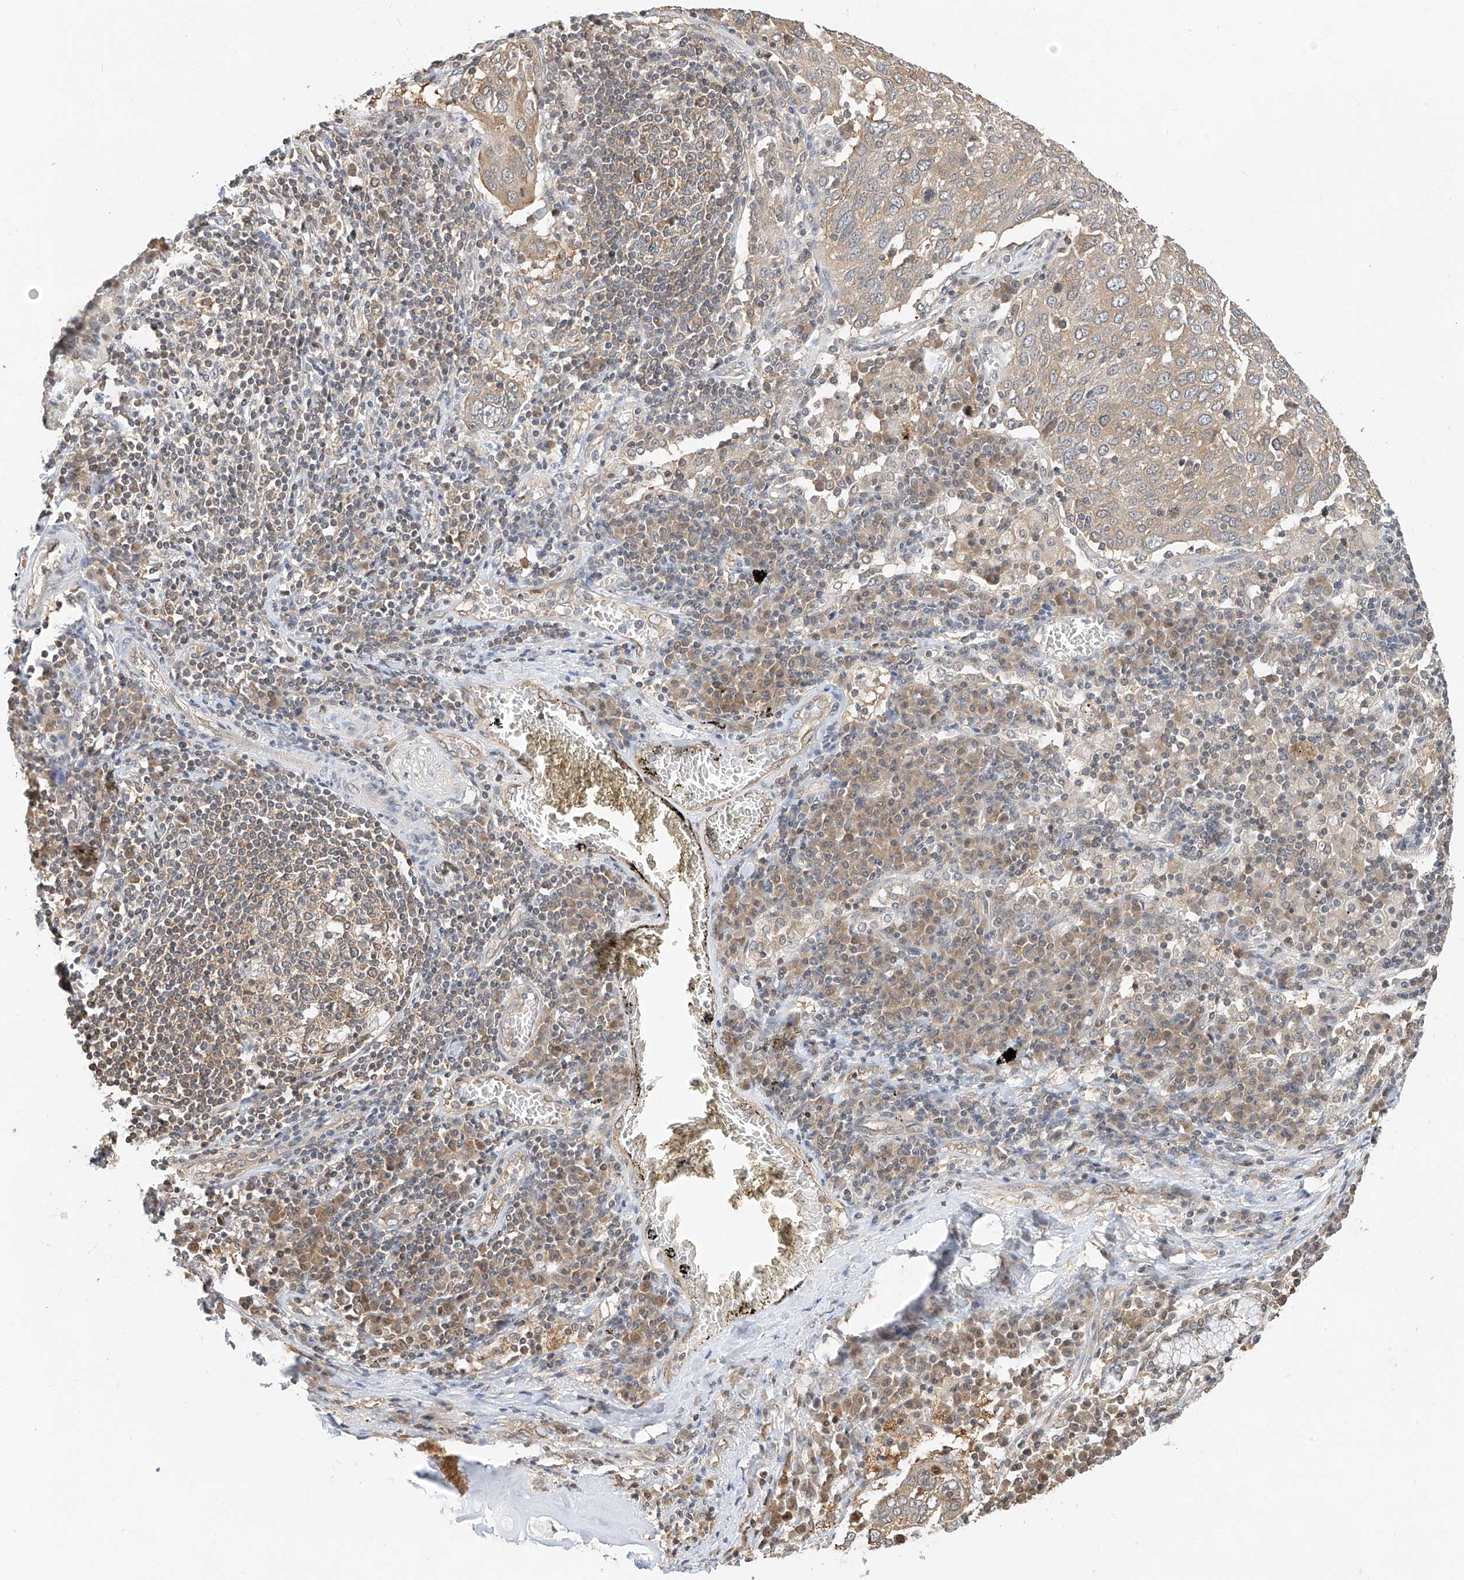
{"staining": {"intensity": "moderate", "quantity": ">75%", "location": "cytoplasmic/membranous"}, "tissue": "lung cancer", "cell_type": "Tumor cells", "image_type": "cancer", "snomed": [{"axis": "morphology", "description": "Squamous cell carcinoma, NOS"}, {"axis": "topography", "description": "Lung"}], "caption": "Immunohistochemical staining of squamous cell carcinoma (lung) displays medium levels of moderate cytoplasmic/membranous staining in approximately >75% of tumor cells. (brown staining indicates protein expression, while blue staining denotes nuclei).", "gene": "PPA2", "patient": {"sex": "male", "age": 65}}